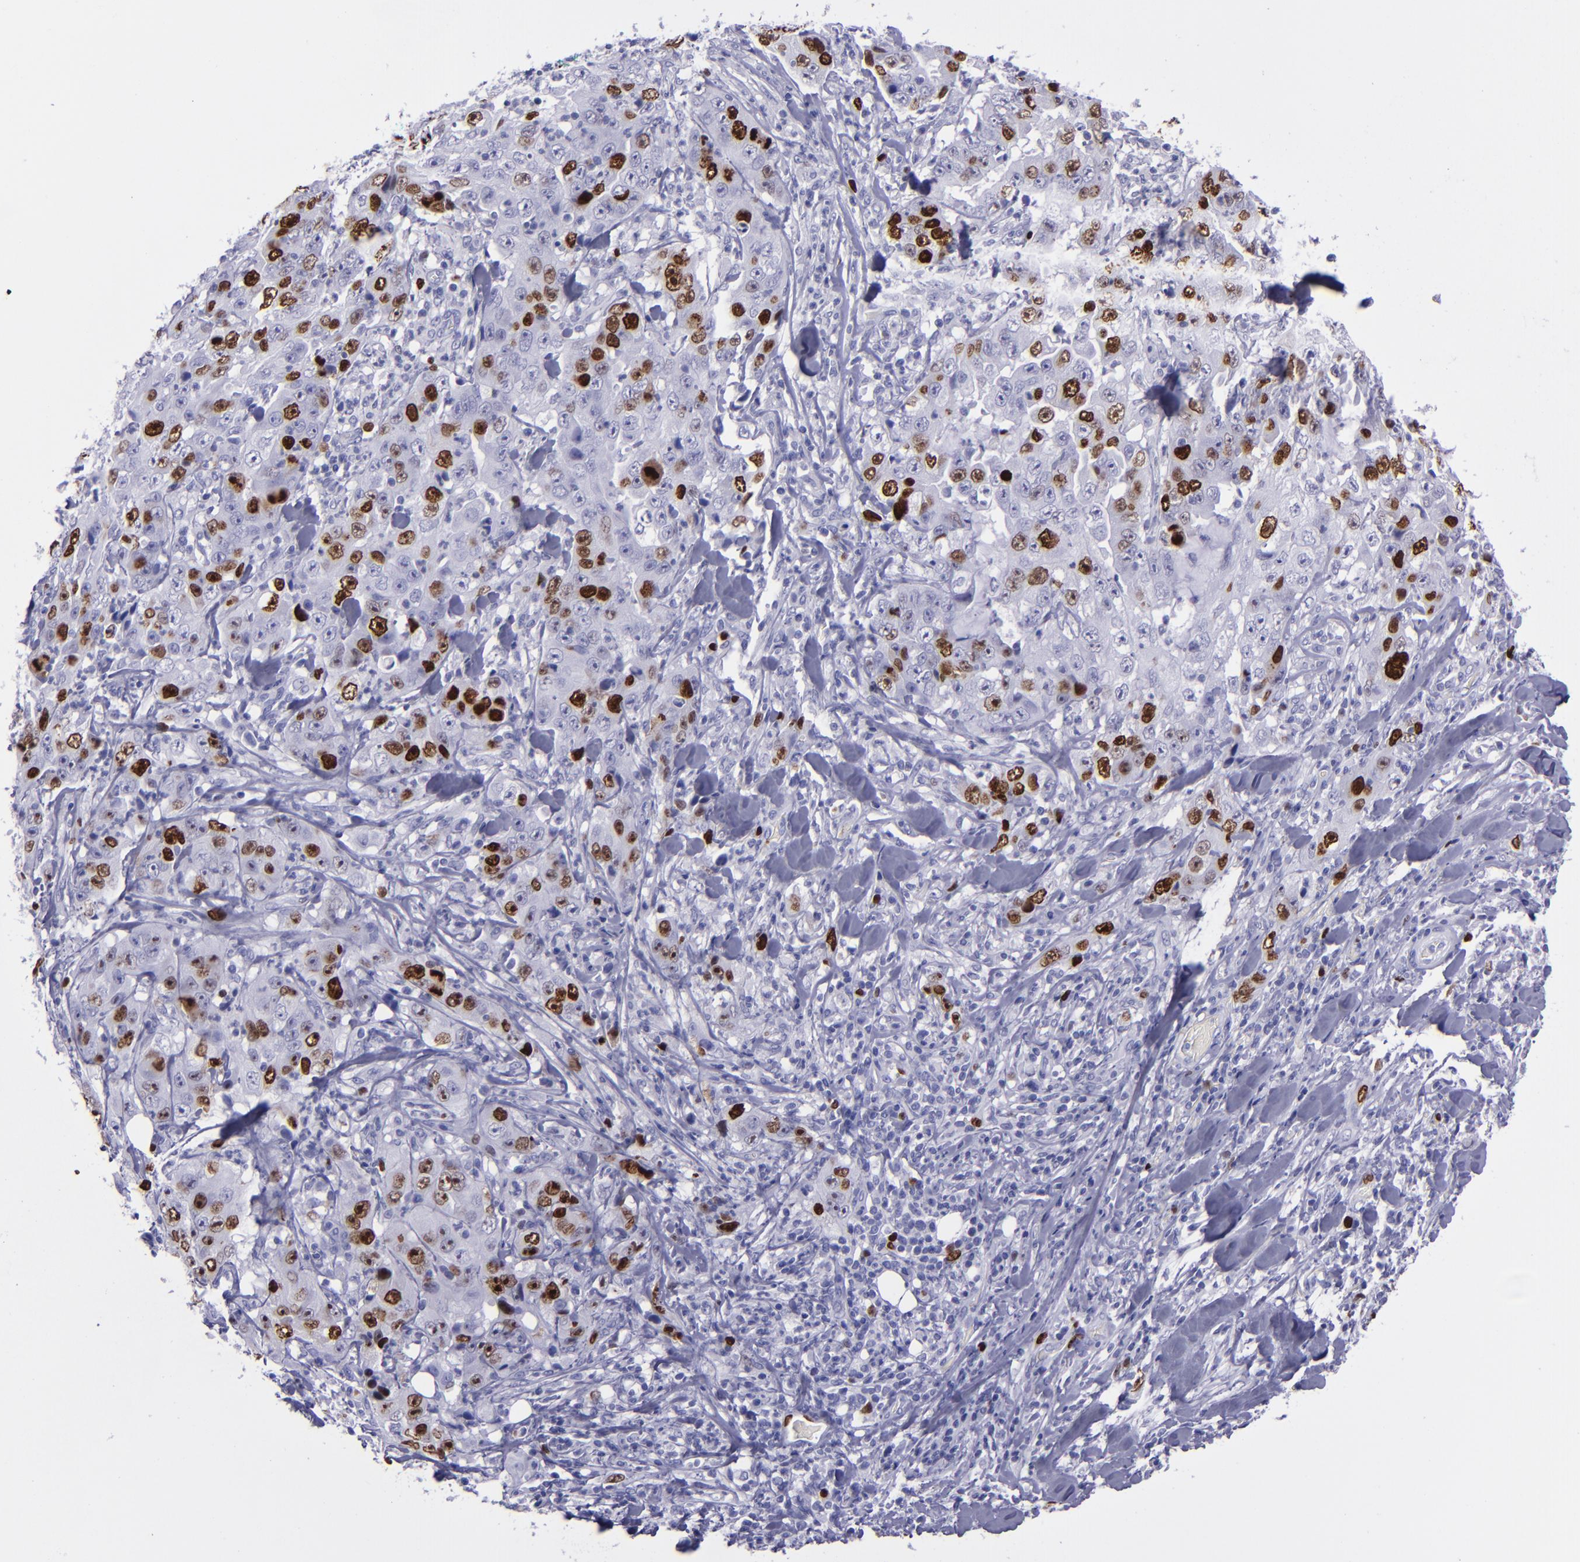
{"staining": {"intensity": "strong", "quantity": "<25%", "location": "nuclear"}, "tissue": "lung cancer", "cell_type": "Tumor cells", "image_type": "cancer", "snomed": [{"axis": "morphology", "description": "Squamous cell carcinoma, NOS"}, {"axis": "topography", "description": "Lung"}], "caption": "A high-resolution photomicrograph shows immunohistochemistry staining of lung cancer, which shows strong nuclear positivity in approximately <25% of tumor cells.", "gene": "TOP2A", "patient": {"sex": "male", "age": 64}}